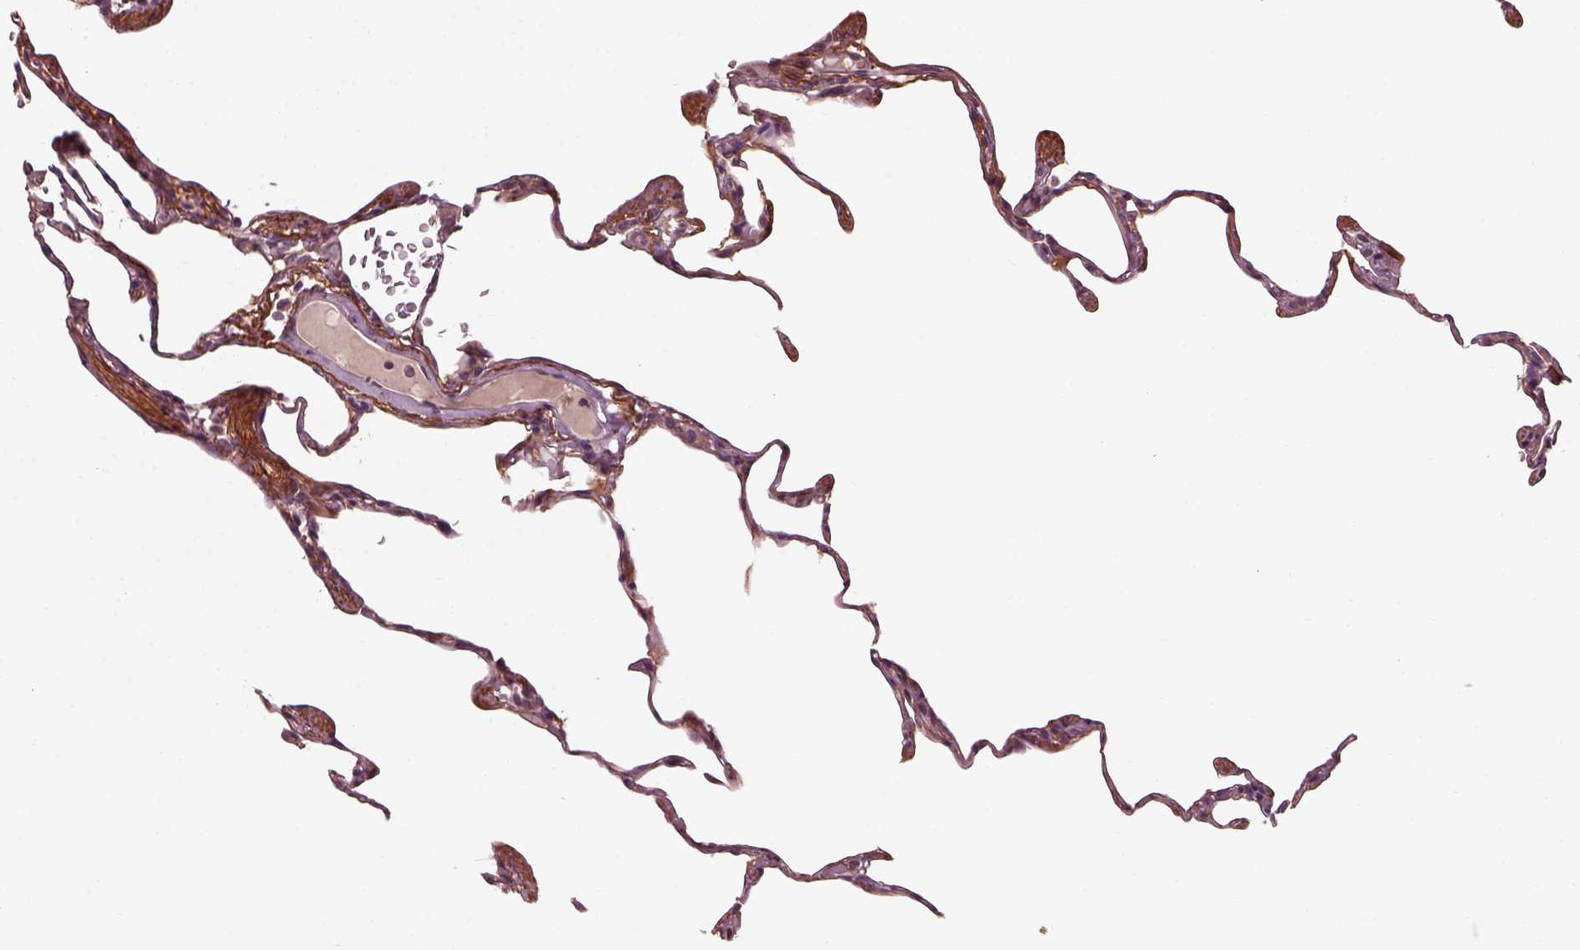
{"staining": {"intensity": "moderate", "quantity": "<25%", "location": "cytoplasmic/membranous"}, "tissue": "lung", "cell_type": "Alveolar cells", "image_type": "normal", "snomed": [{"axis": "morphology", "description": "Normal tissue, NOS"}, {"axis": "topography", "description": "Lung"}], "caption": "Protein expression analysis of unremarkable lung reveals moderate cytoplasmic/membranous expression in about <25% of alveolar cells. Immunohistochemistry stains the protein in brown and the nuclei are stained blue.", "gene": "EFEMP1", "patient": {"sex": "female", "age": 57}}